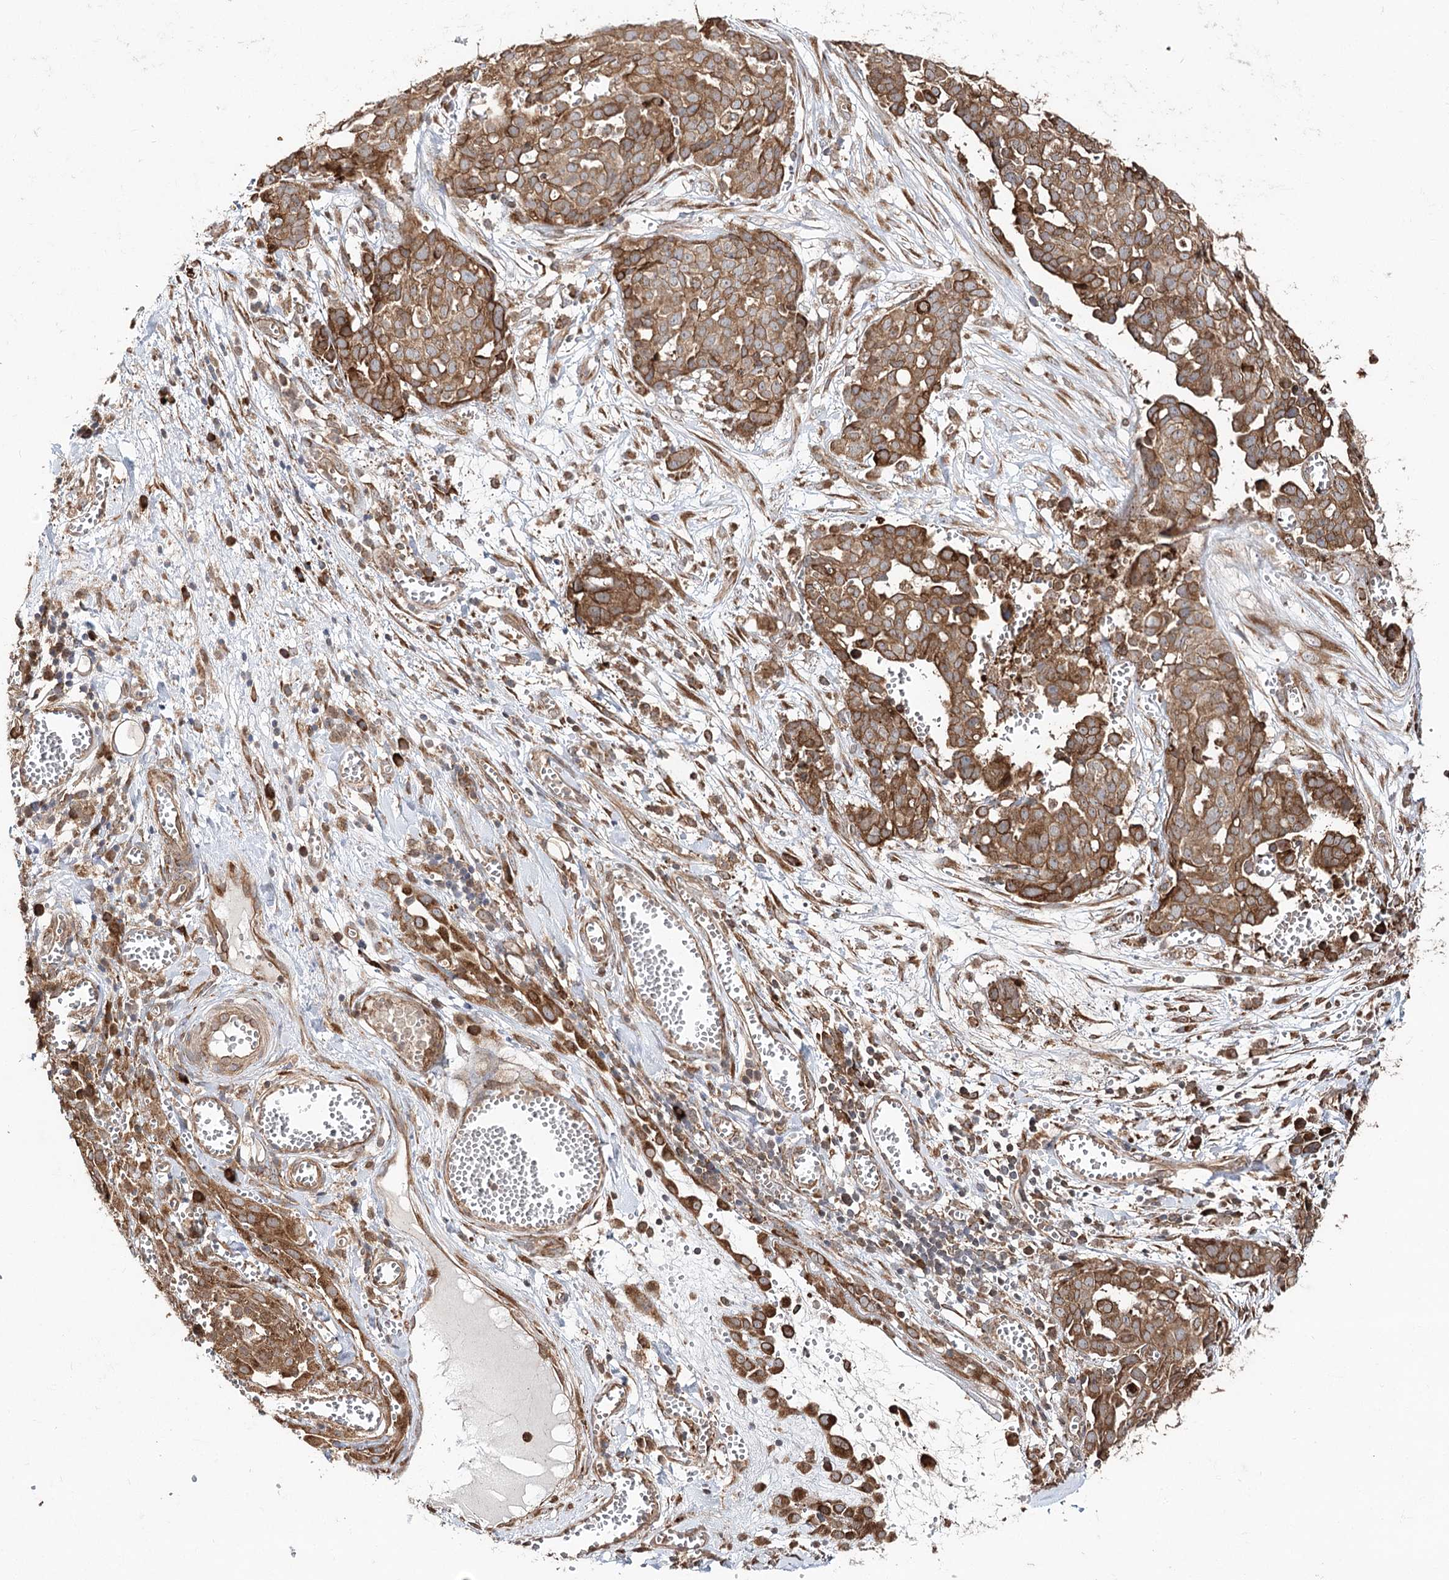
{"staining": {"intensity": "moderate", "quantity": ">75%", "location": "cytoplasmic/membranous"}, "tissue": "ovarian cancer", "cell_type": "Tumor cells", "image_type": "cancer", "snomed": [{"axis": "morphology", "description": "Cystadenocarcinoma, serous, NOS"}, {"axis": "topography", "description": "Soft tissue"}, {"axis": "topography", "description": "Ovary"}], "caption": "Approximately >75% of tumor cells in ovarian cancer (serous cystadenocarcinoma) display moderate cytoplasmic/membranous protein staining as visualized by brown immunohistochemical staining.", "gene": "DNAJB14", "patient": {"sex": "female", "age": 57}}